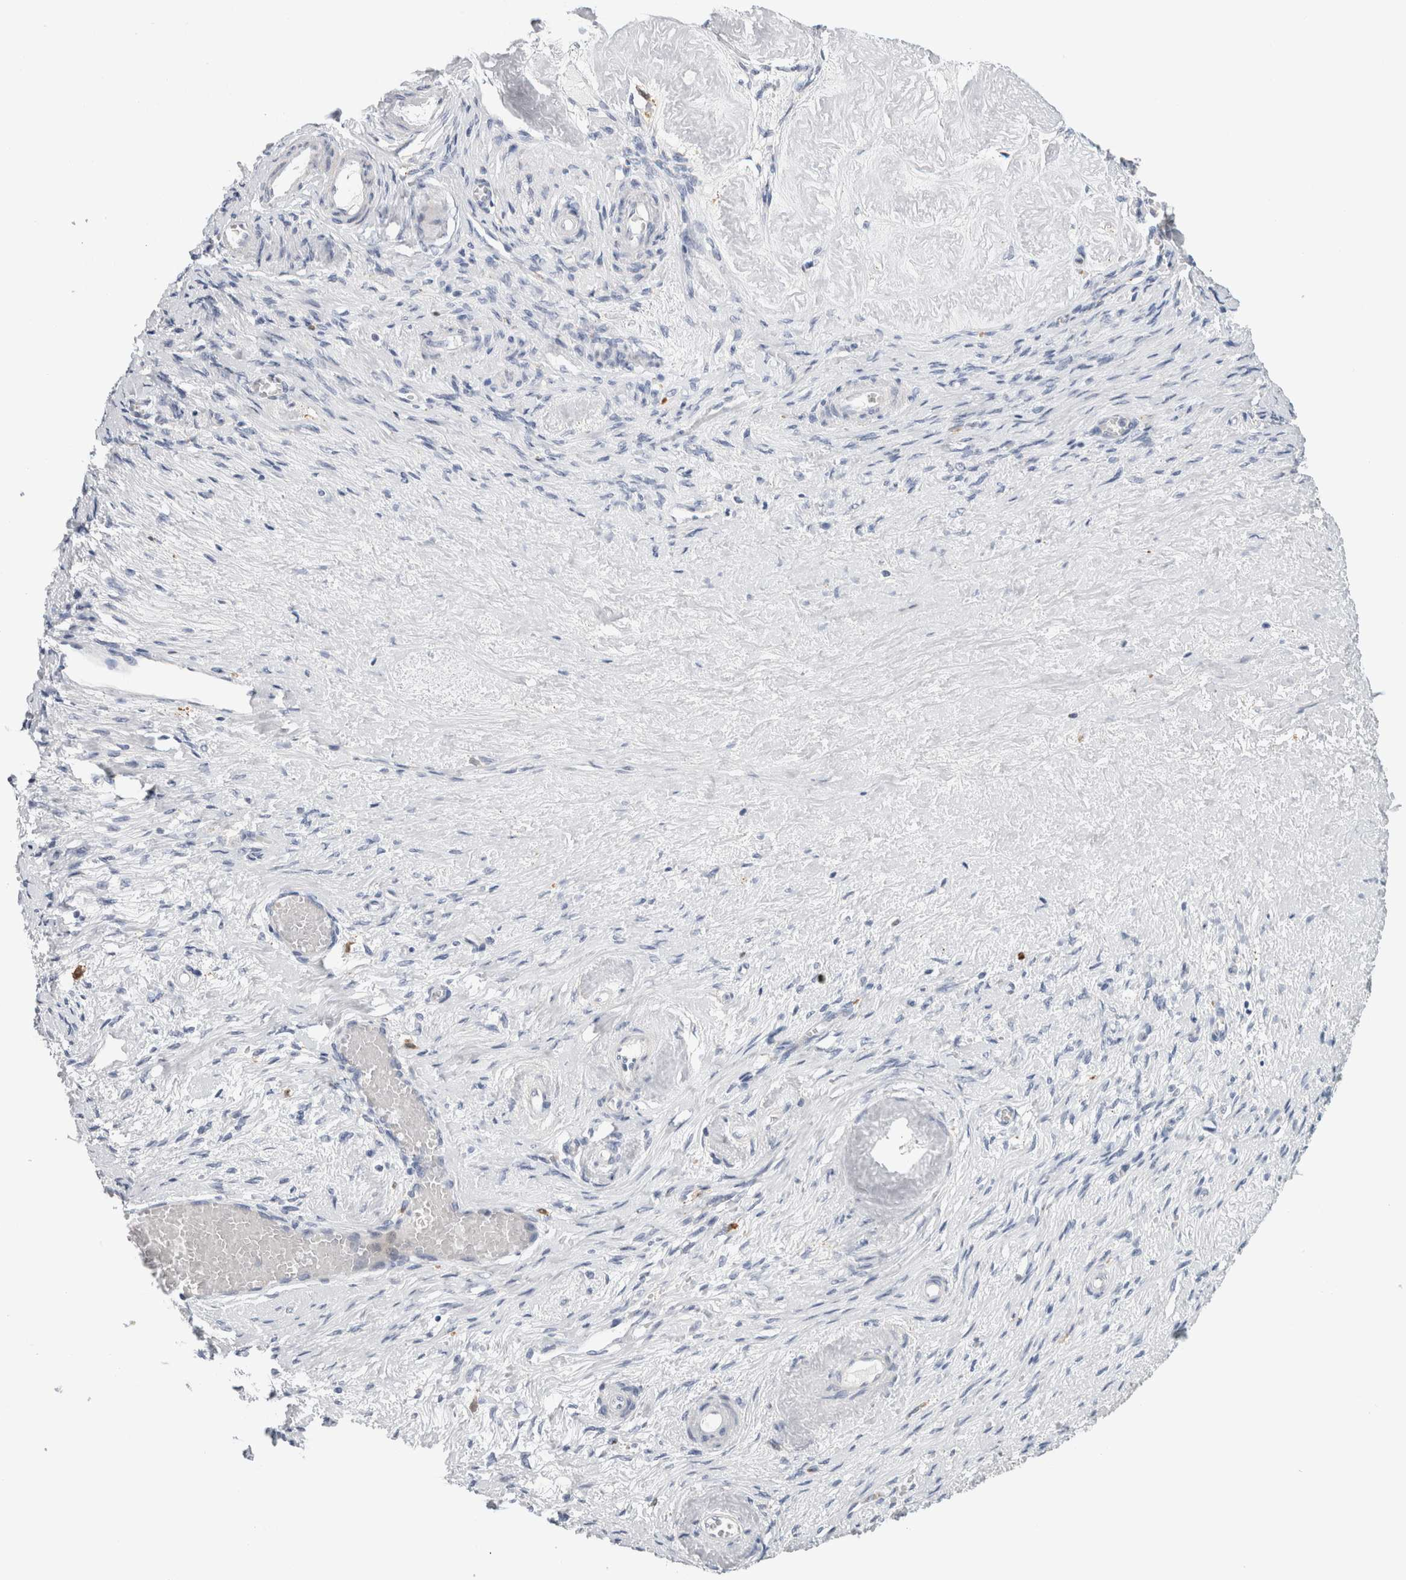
{"staining": {"intensity": "negative", "quantity": "none", "location": "none"}, "tissue": "adipose tissue", "cell_type": "Adipocytes", "image_type": "normal", "snomed": [{"axis": "morphology", "description": "Normal tissue, NOS"}, {"axis": "topography", "description": "Vascular tissue"}, {"axis": "topography", "description": "Fallopian tube"}, {"axis": "topography", "description": "Ovary"}], "caption": "Image shows no protein staining in adipocytes of unremarkable adipose tissue. (DAB IHC with hematoxylin counter stain).", "gene": "SLC20A2", "patient": {"sex": "female", "age": 67}}